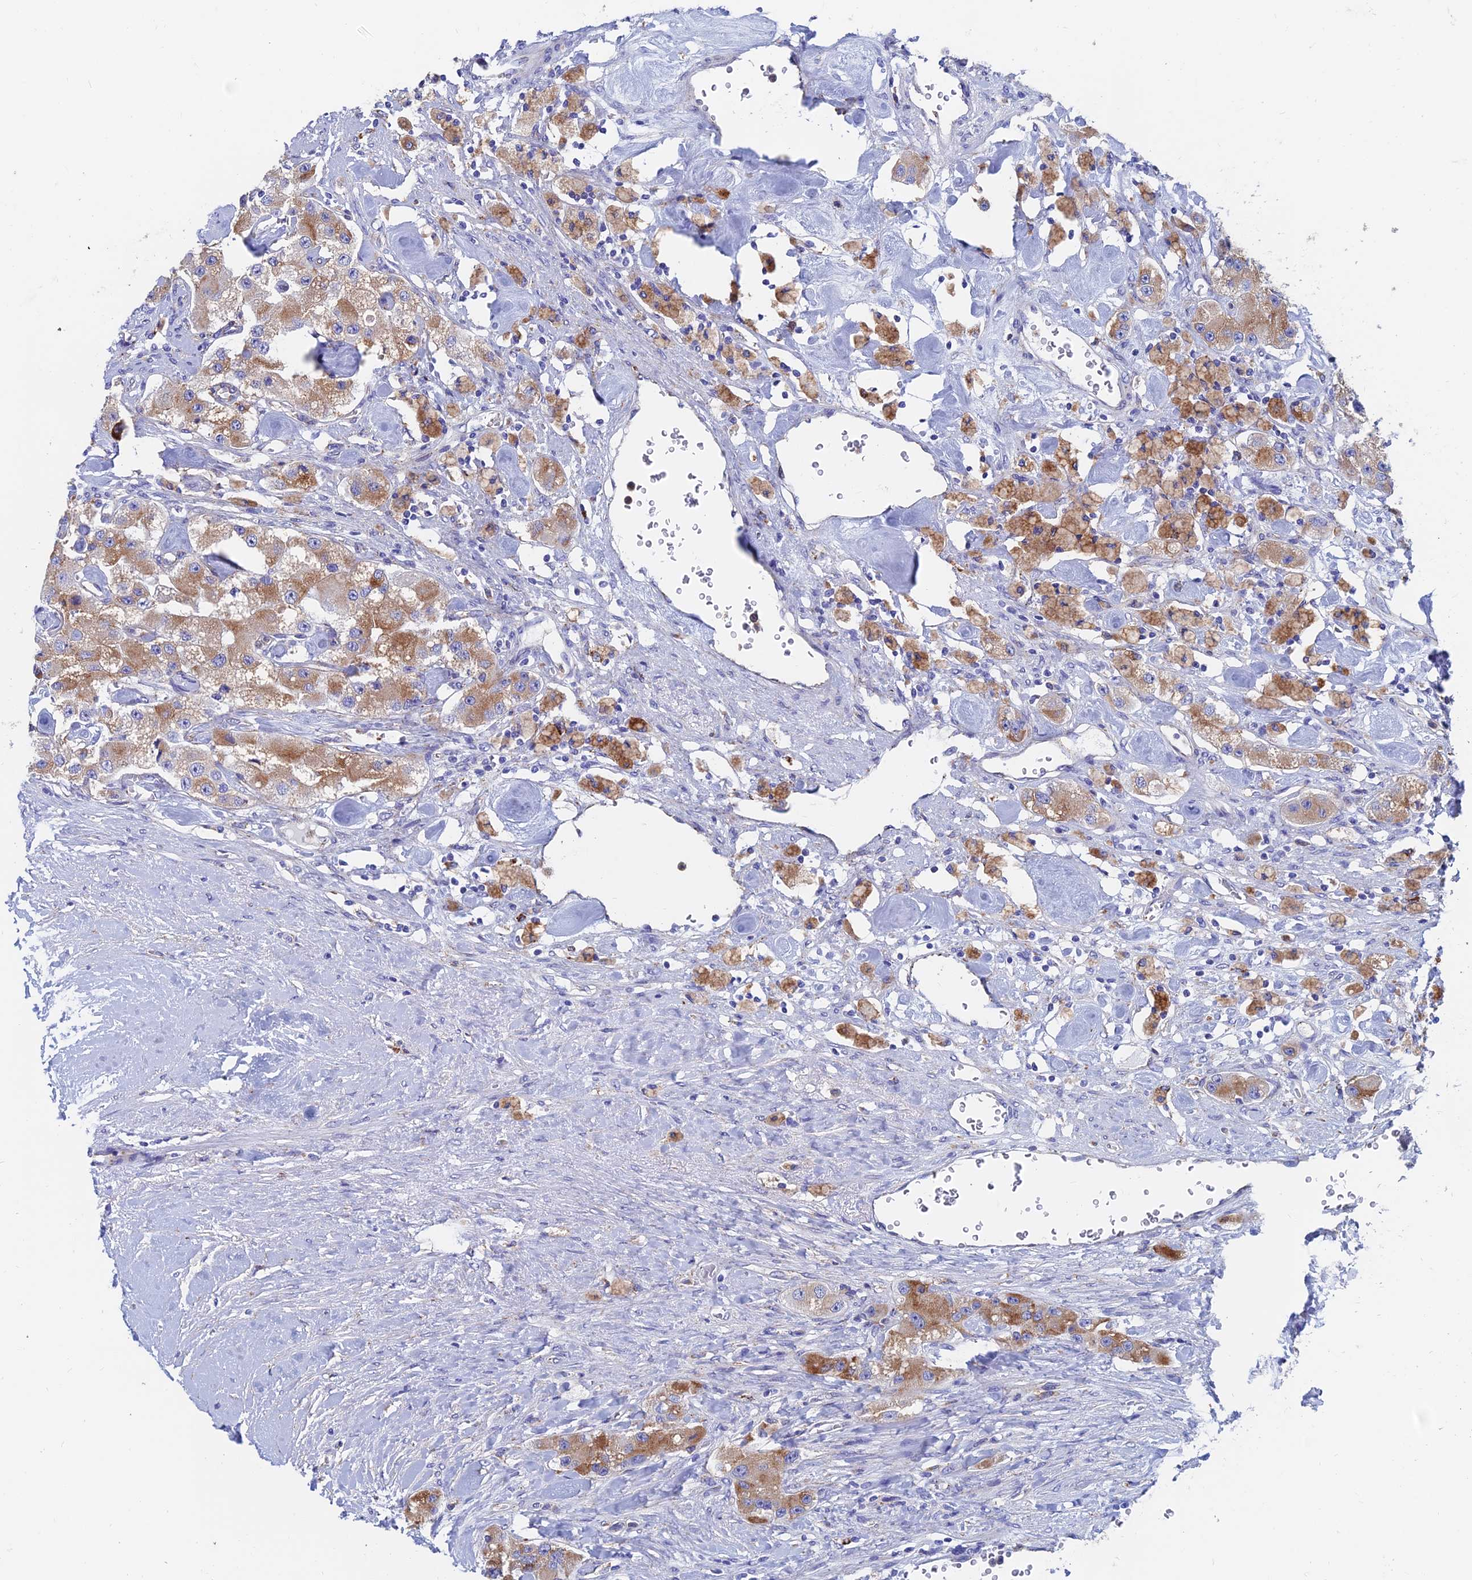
{"staining": {"intensity": "moderate", "quantity": ">75%", "location": "cytoplasmic/membranous"}, "tissue": "carcinoid", "cell_type": "Tumor cells", "image_type": "cancer", "snomed": [{"axis": "morphology", "description": "Carcinoid, malignant, NOS"}, {"axis": "topography", "description": "Pancreas"}], "caption": "Carcinoid stained with DAB IHC demonstrates medium levels of moderate cytoplasmic/membranous positivity in about >75% of tumor cells.", "gene": "SPNS1", "patient": {"sex": "male", "age": 41}}